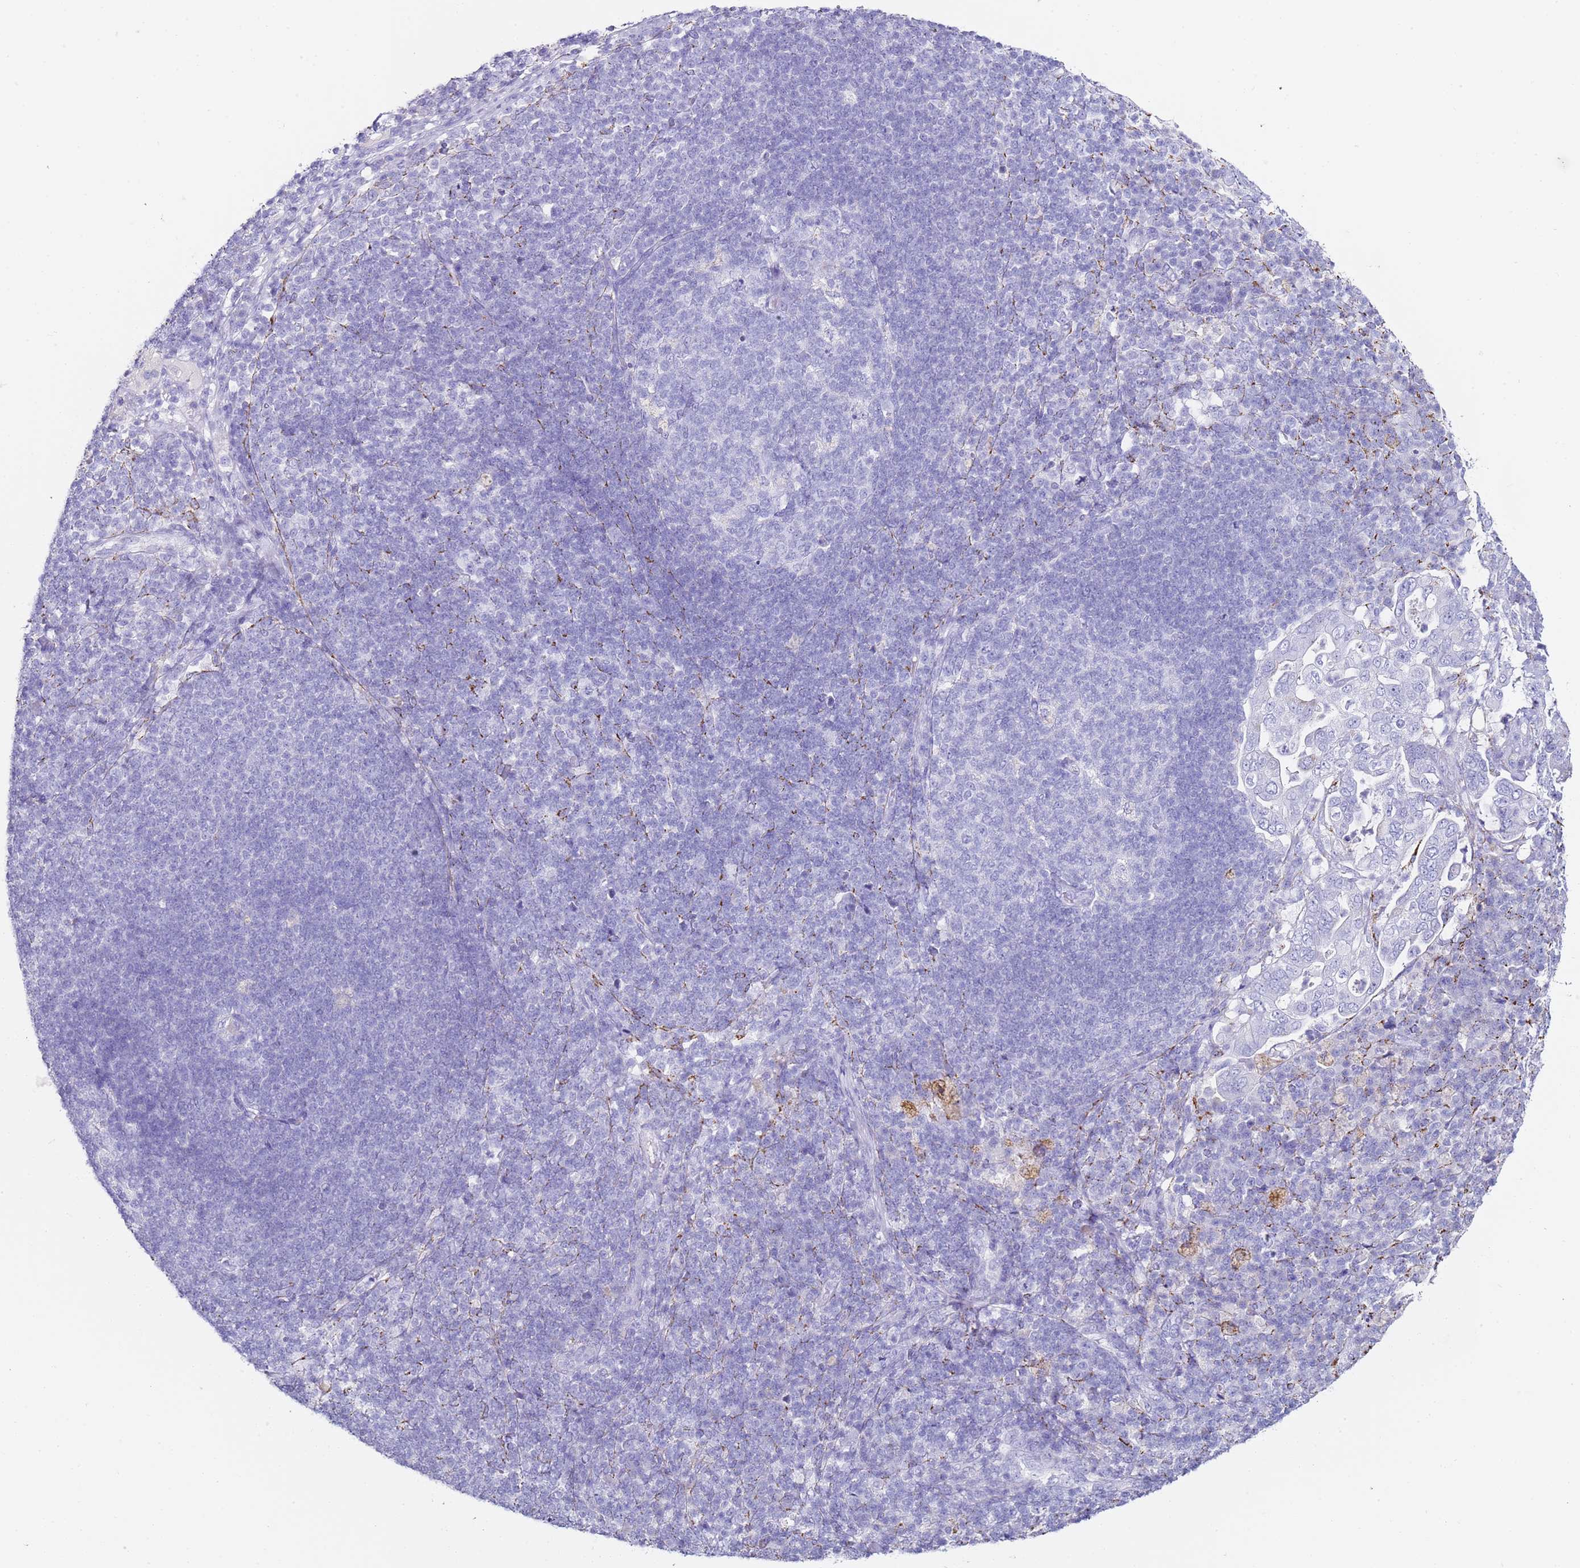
{"staining": {"intensity": "negative", "quantity": "none", "location": "none"}, "tissue": "pancreatic cancer", "cell_type": "Tumor cells", "image_type": "cancer", "snomed": [{"axis": "morphology", "description": "Normal tissue, NOS"}, {"axis": "morphology", "description": "Adenocarcinoma, NOS"}, {"axis": "topography", "description": "Lymph node"}, {"axis": "topography", "description": "Pancreas"}], "caption": "The histopathology image shows no significant expression in tumor cells of adenocarcinoma (pancreatic).", "gene": "PTBP2", "patient": {"sex": "female", "age": 67}}